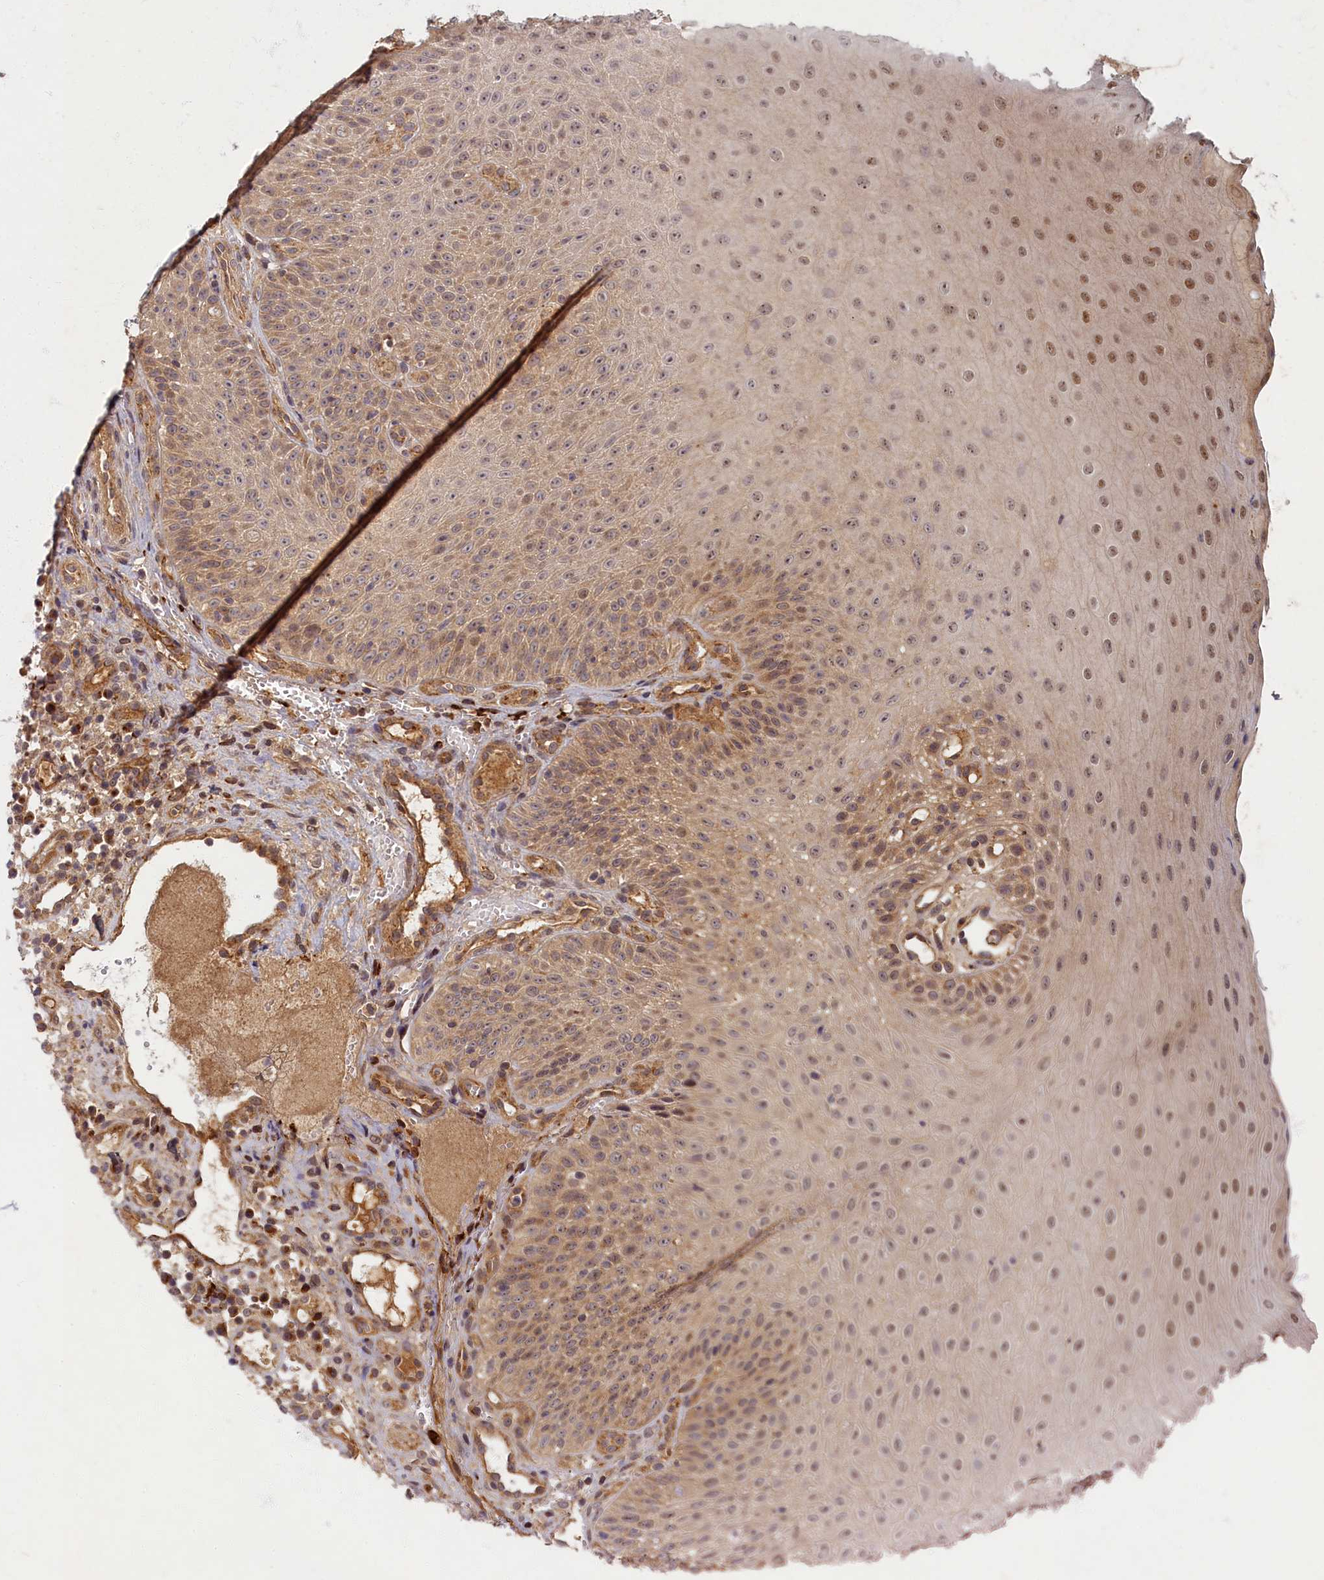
{"staining": {"intensity": "moderate", "quantity": "25%-75%", "location": "cytoplasmic/membranous,nuclear"}, "tissue": "oral mucosa", "cell_type": "Squamous epithelial cells", "image_type": "normal", "snomed": [{"axis": "morphology", "description": "Normal tissue, NOS"}, {"axis": "topography", "description": "Oral tissue"}], "caption": "Protein expression analysis of benign human oral mucosa reveals moderate cytoplasmic/membranous,nuclear staining in about 25%-75% of squamous epithelial cells.", "gene": "BICD1", "patient": {"sex": "female", "age": 13}}